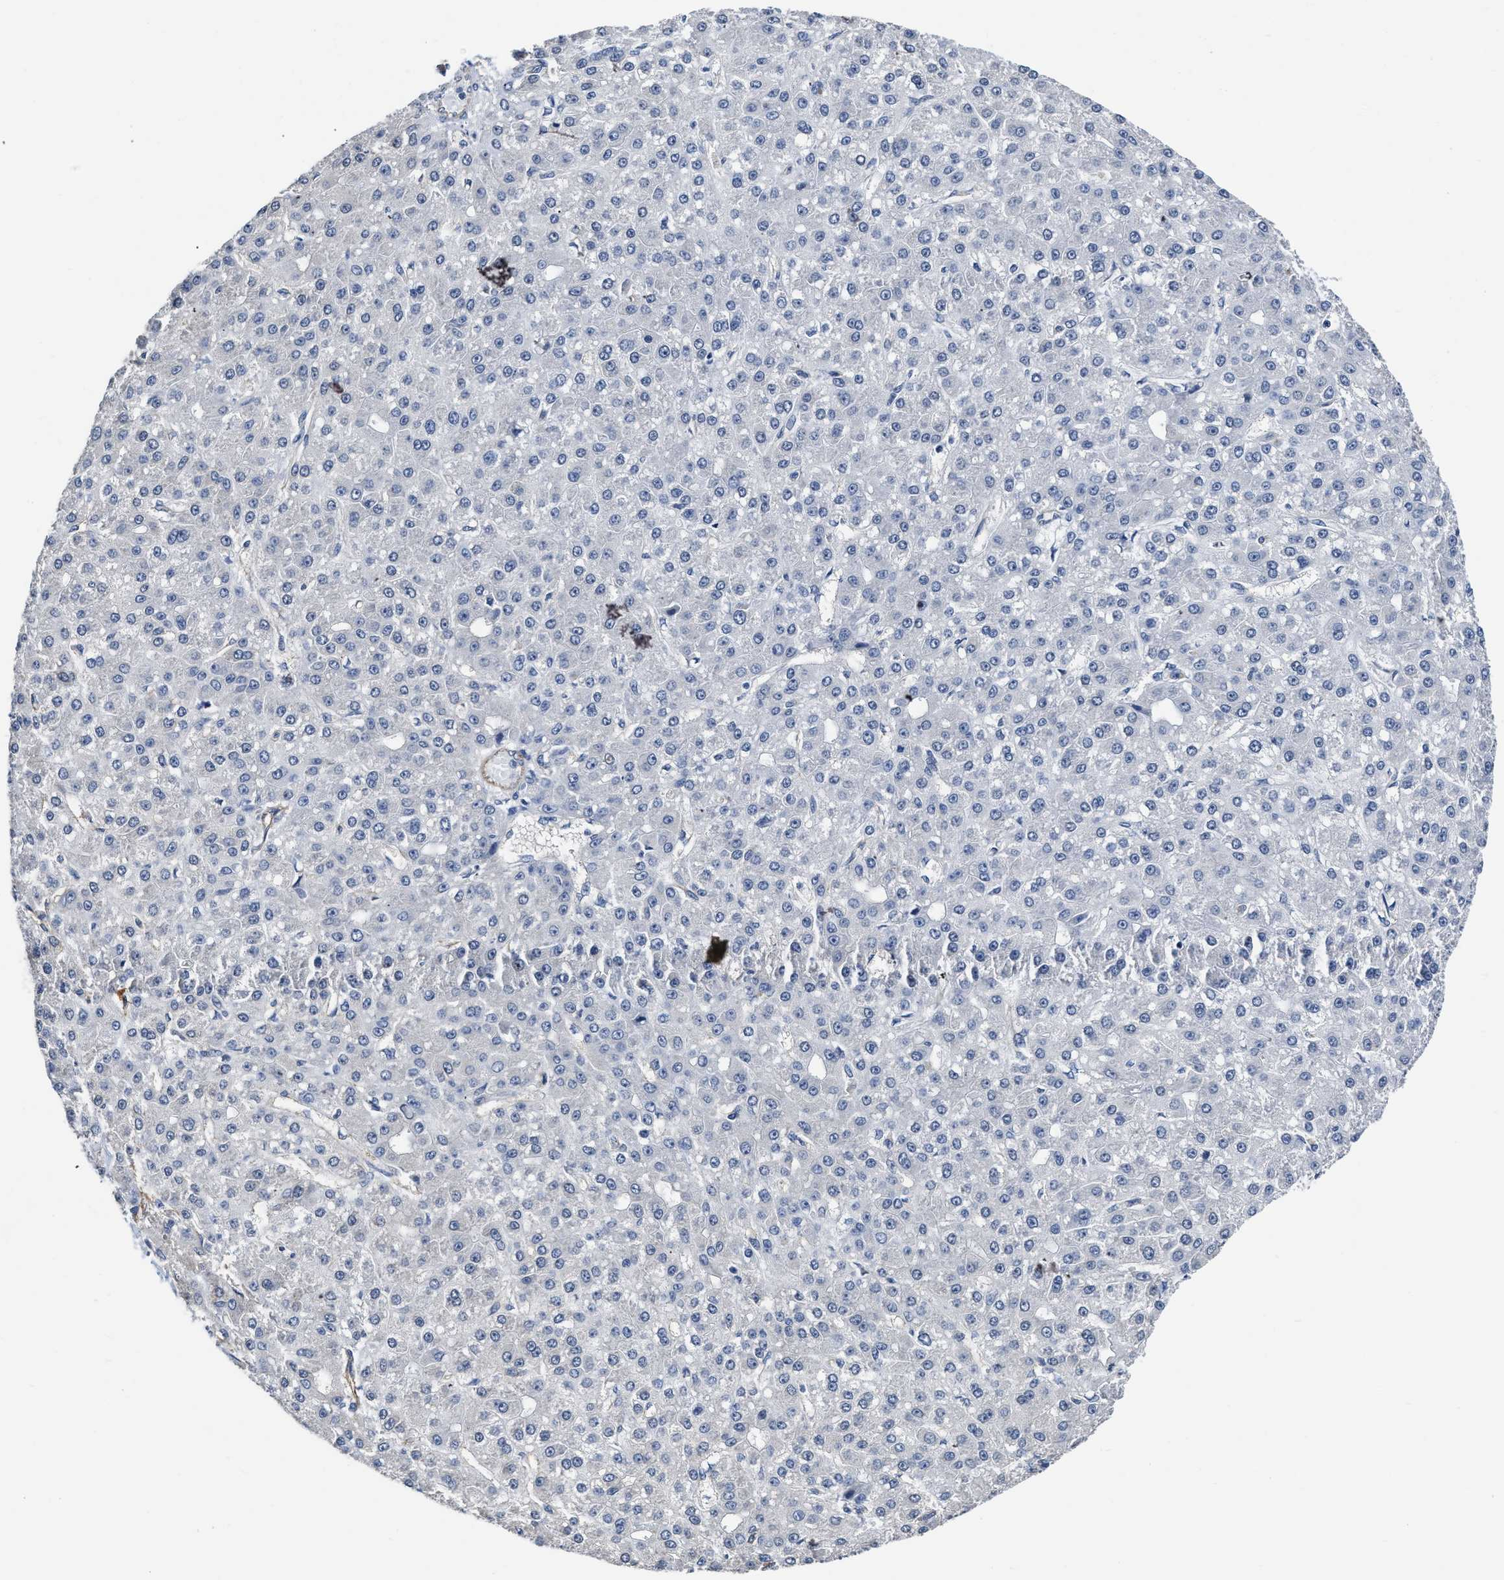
{"staining": {"intensity": "negative", "quantity": "none", "location": "none"}, "tissue": "liver cancer", "cell_type": "Tumor cells", "image_type": "cancer", "snomed": [{"axis": "morphology", "description": "Carcinoma, Hepatocellular, NOS"}, {"axis": "topography", "description": "Liver"}], "caption": "Human hepatocellular carcinoma (liver) stained for a protein using IHC displays no expression in tumor cells.", "gene": "C22orf42", "patient": {"sex": "male", "age": 67}}